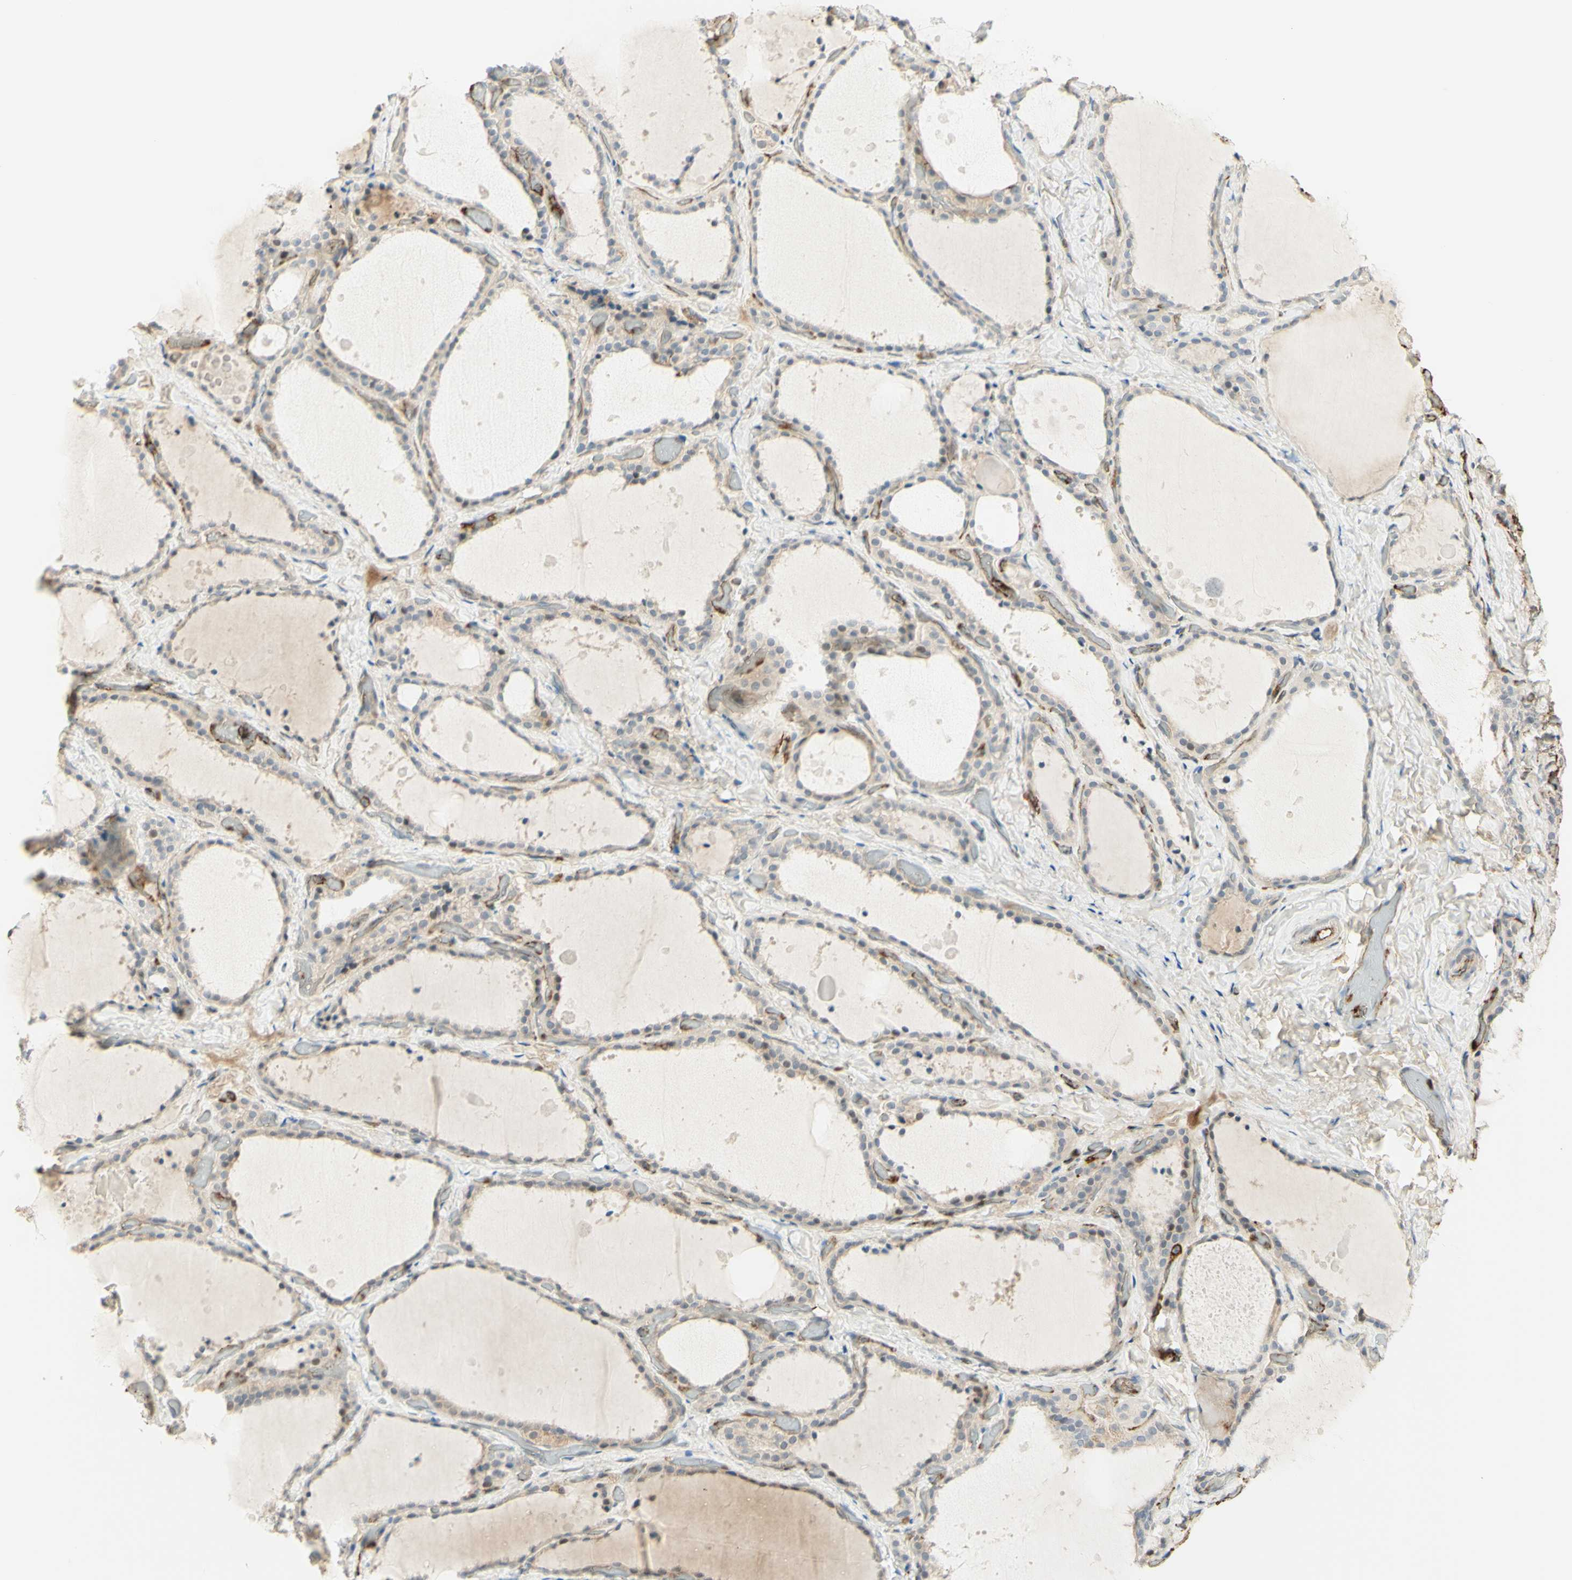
{"staining": {"intensity": "moderate", "quantity": "<25%", "location": "cytoplasmic/membranous,nuclear"}, "tissue": "thyroid gland", "cell_type": "Glandular cells", "image_type": "normal", "snomed": [{"axis": "morphology", "description": "Normal tissue, NOS"}, {"axis": "topography", "description": "Thyroid gland"}], "caption": "Immunohistochemistry (IHC) of benign thyroid gland demonstrates low levels of moderate cytoplasmic/membranous,nuclear expression in about <25% of glandular cells. The staining is performed using DAB brown chromogen to label protein expression. The nuclei are counter-stained blue using hematoxylin.", "gene": "ANGPT2", "patient": {"sex": "female", "age": 44}}